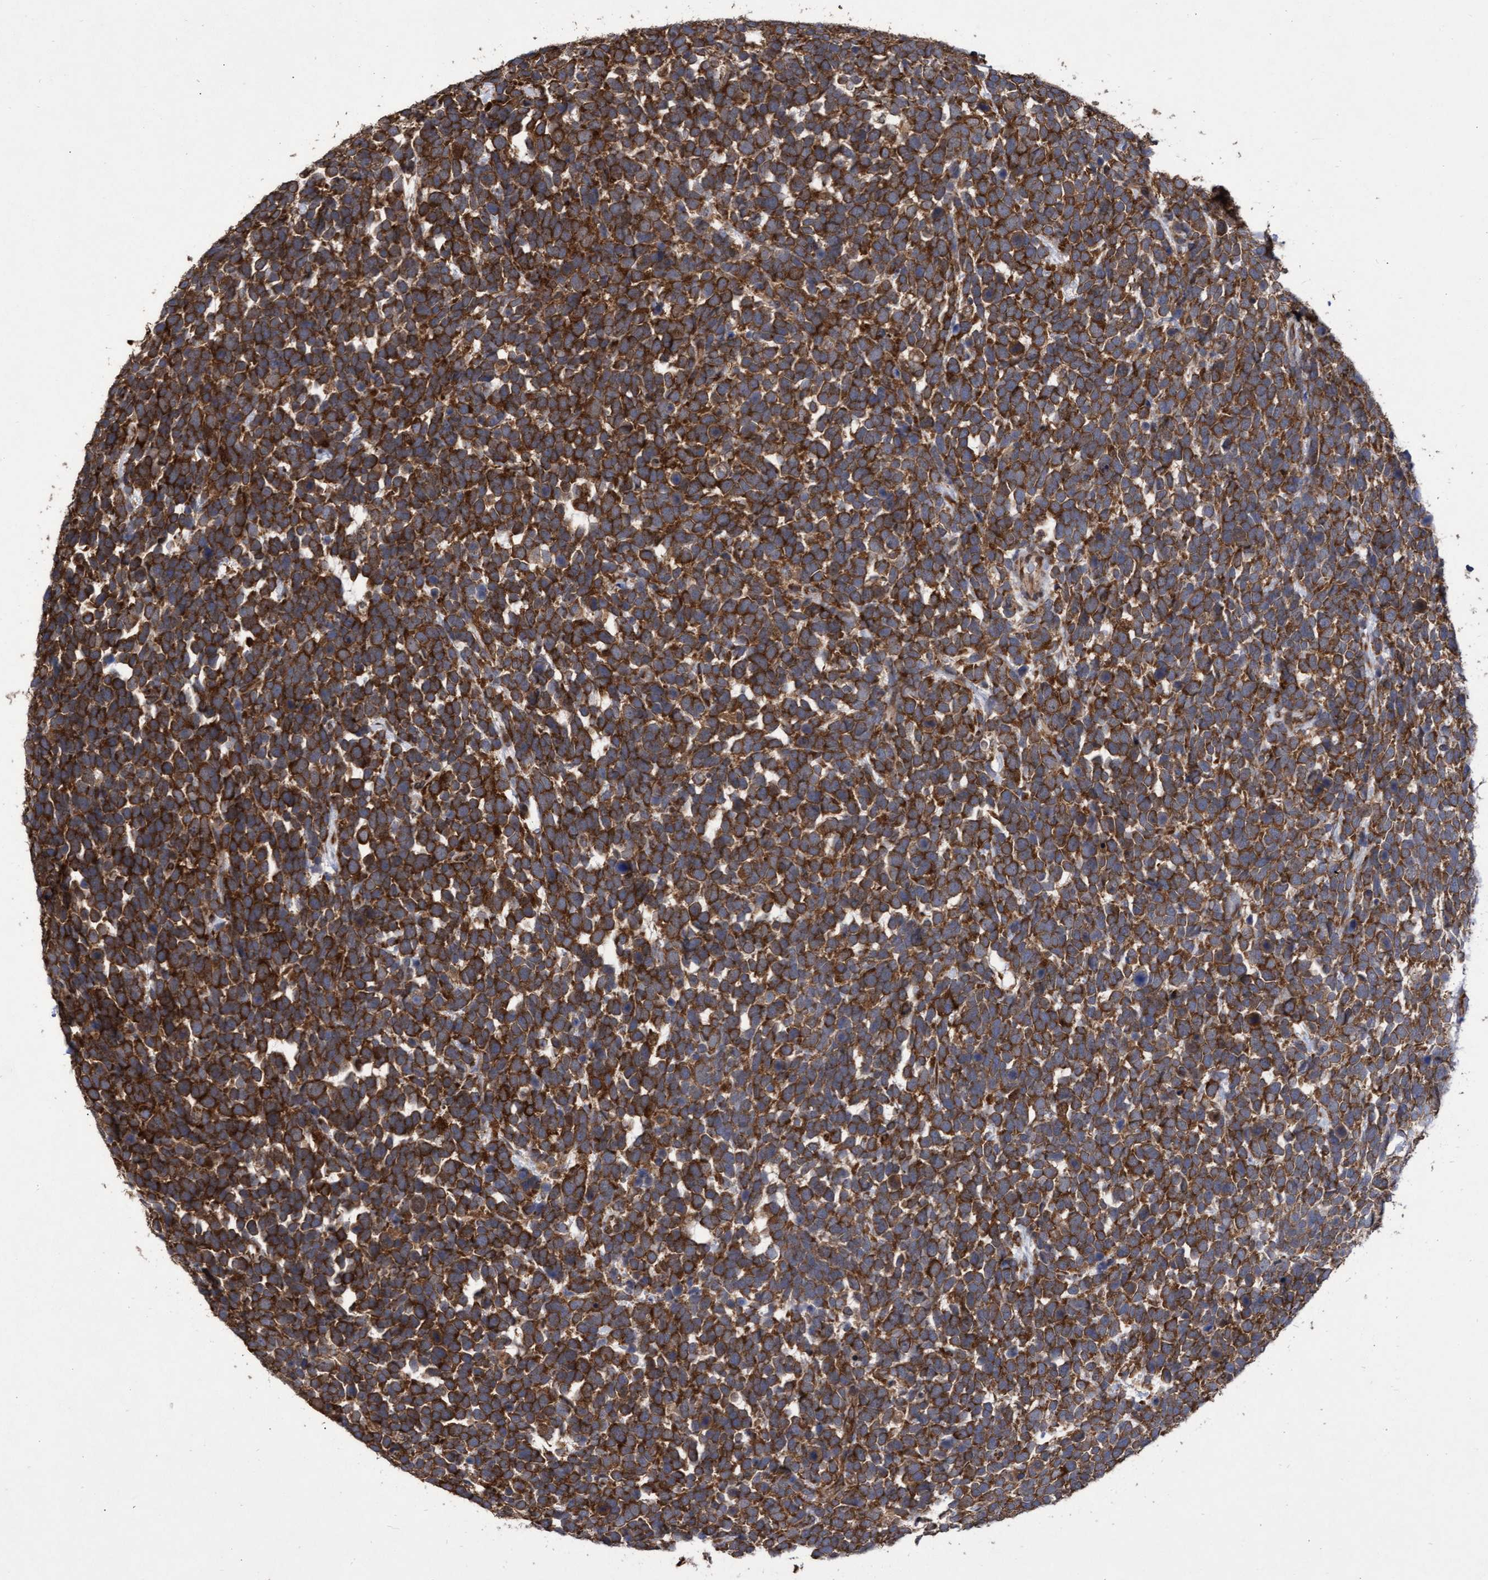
{"staining": {"intensity": "strong", "quantity": ">75%", "location": "cytoplasmic/membranous"}, "tissue": "urothelial cancer", "cell_type": "Tumor cells", "image_type": "cancer", "snomed": [{"axis": "morphology", "description": "Urothelial carcinoma, High grade"}, {"axis": "topography", "description": "Urinary bladder"}], "caption": "This photomicrograph demonstrates high-grade urothelial carcinoma stained with IHC to label a protein in brown. The cytoplasmic/membranous of tumor cells show strong positivity for the protein. Nuclei are counter-stained blue.", "gene": "ABCF2", "patient": {"sex": "female", "age": 82}}